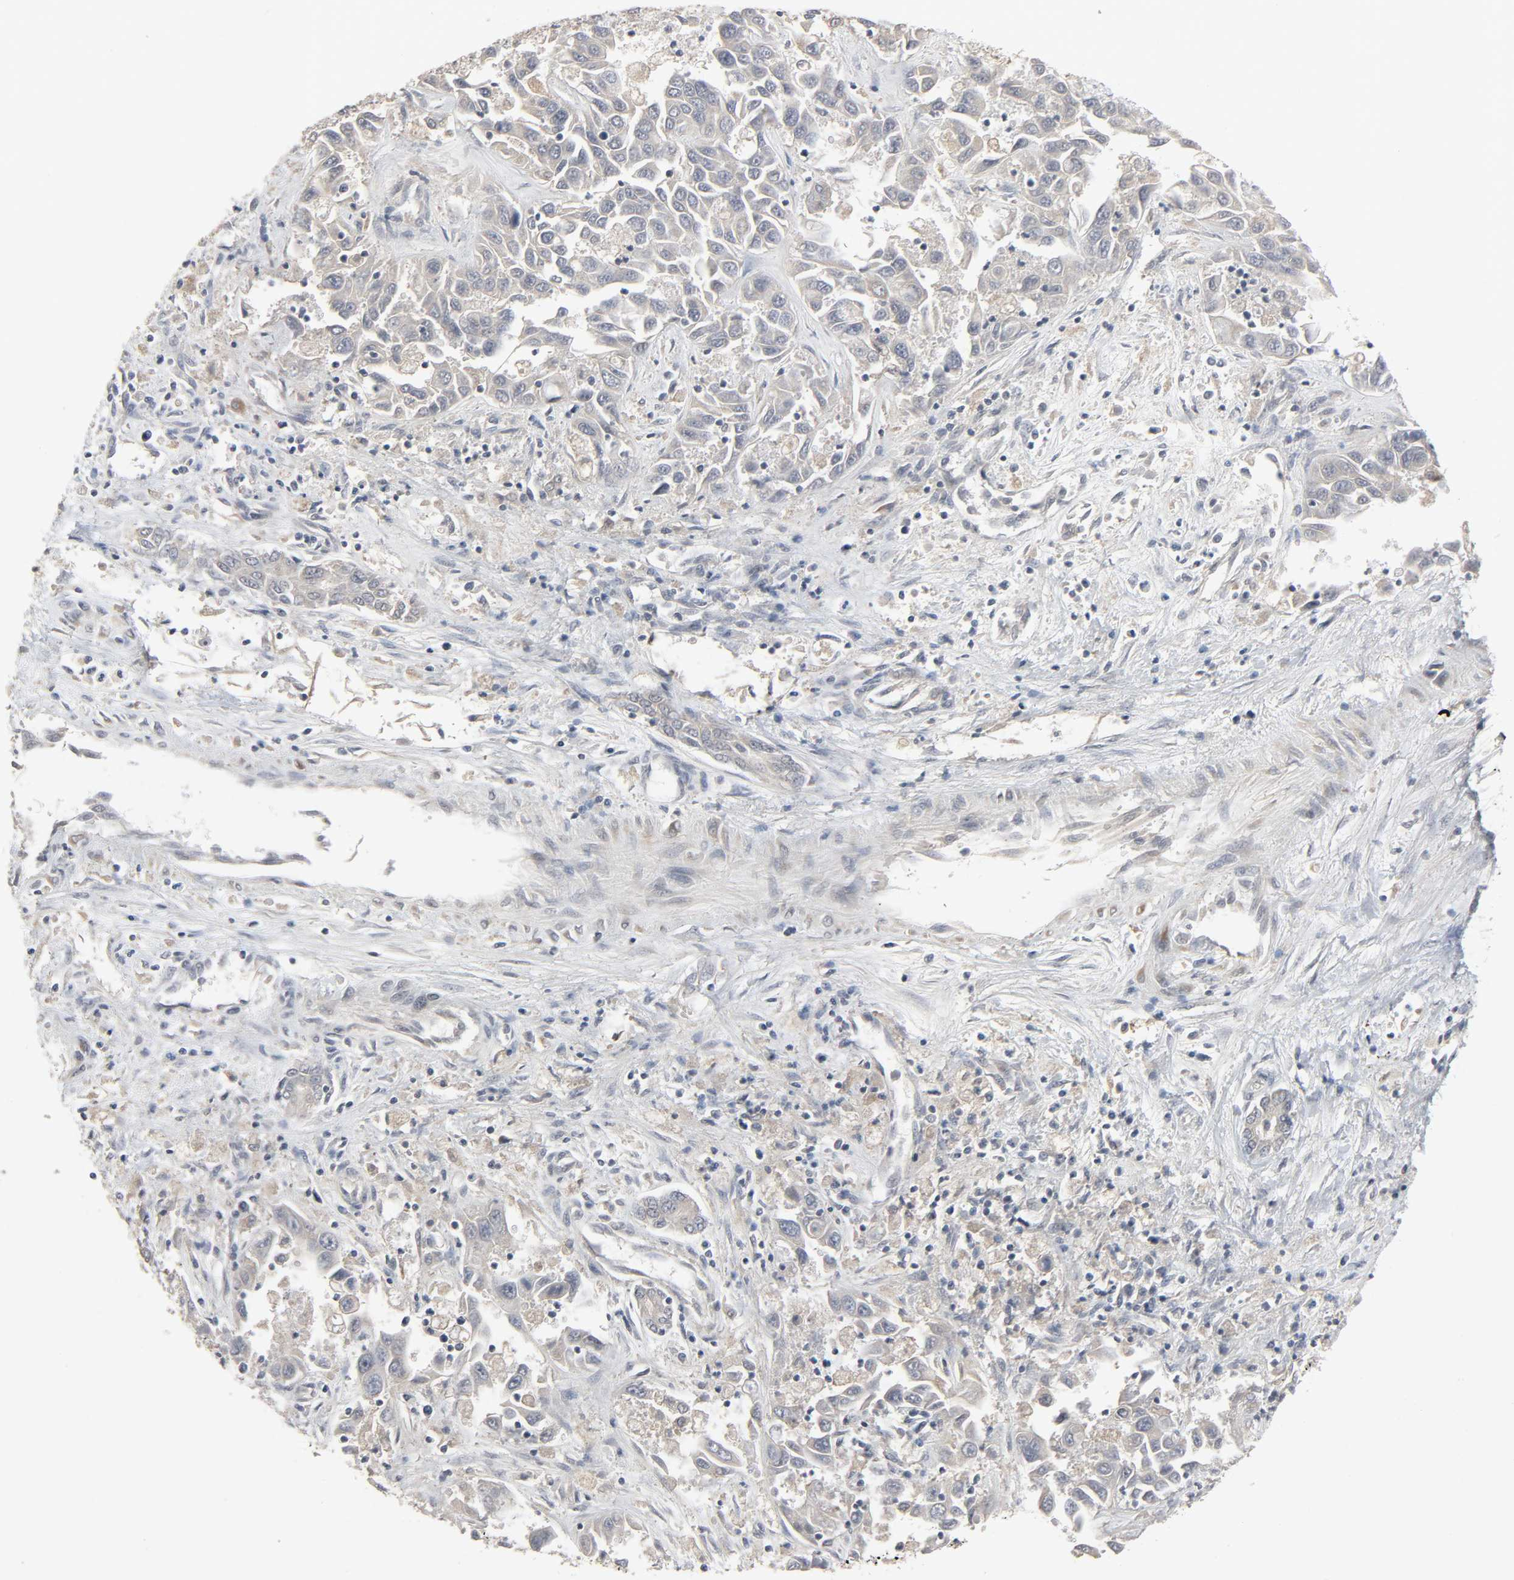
{"staining": {"intensity": "negative", "quantity": "none", "location": "none"}, "tissue": "liver cancer", "cell_type": "Tumor cells", "image_type": "cancer", "snomed": [{"axis": "morphology", "description": "Cholangiocarcinoma"}, {"axis": "topography", "description": "Liver"}], "caption": "Tumor cells show no significant expression in cholangiocarcinoma (liver).", "gene": "ZNF222", "patient": {"sex": "female", "age": 52}}